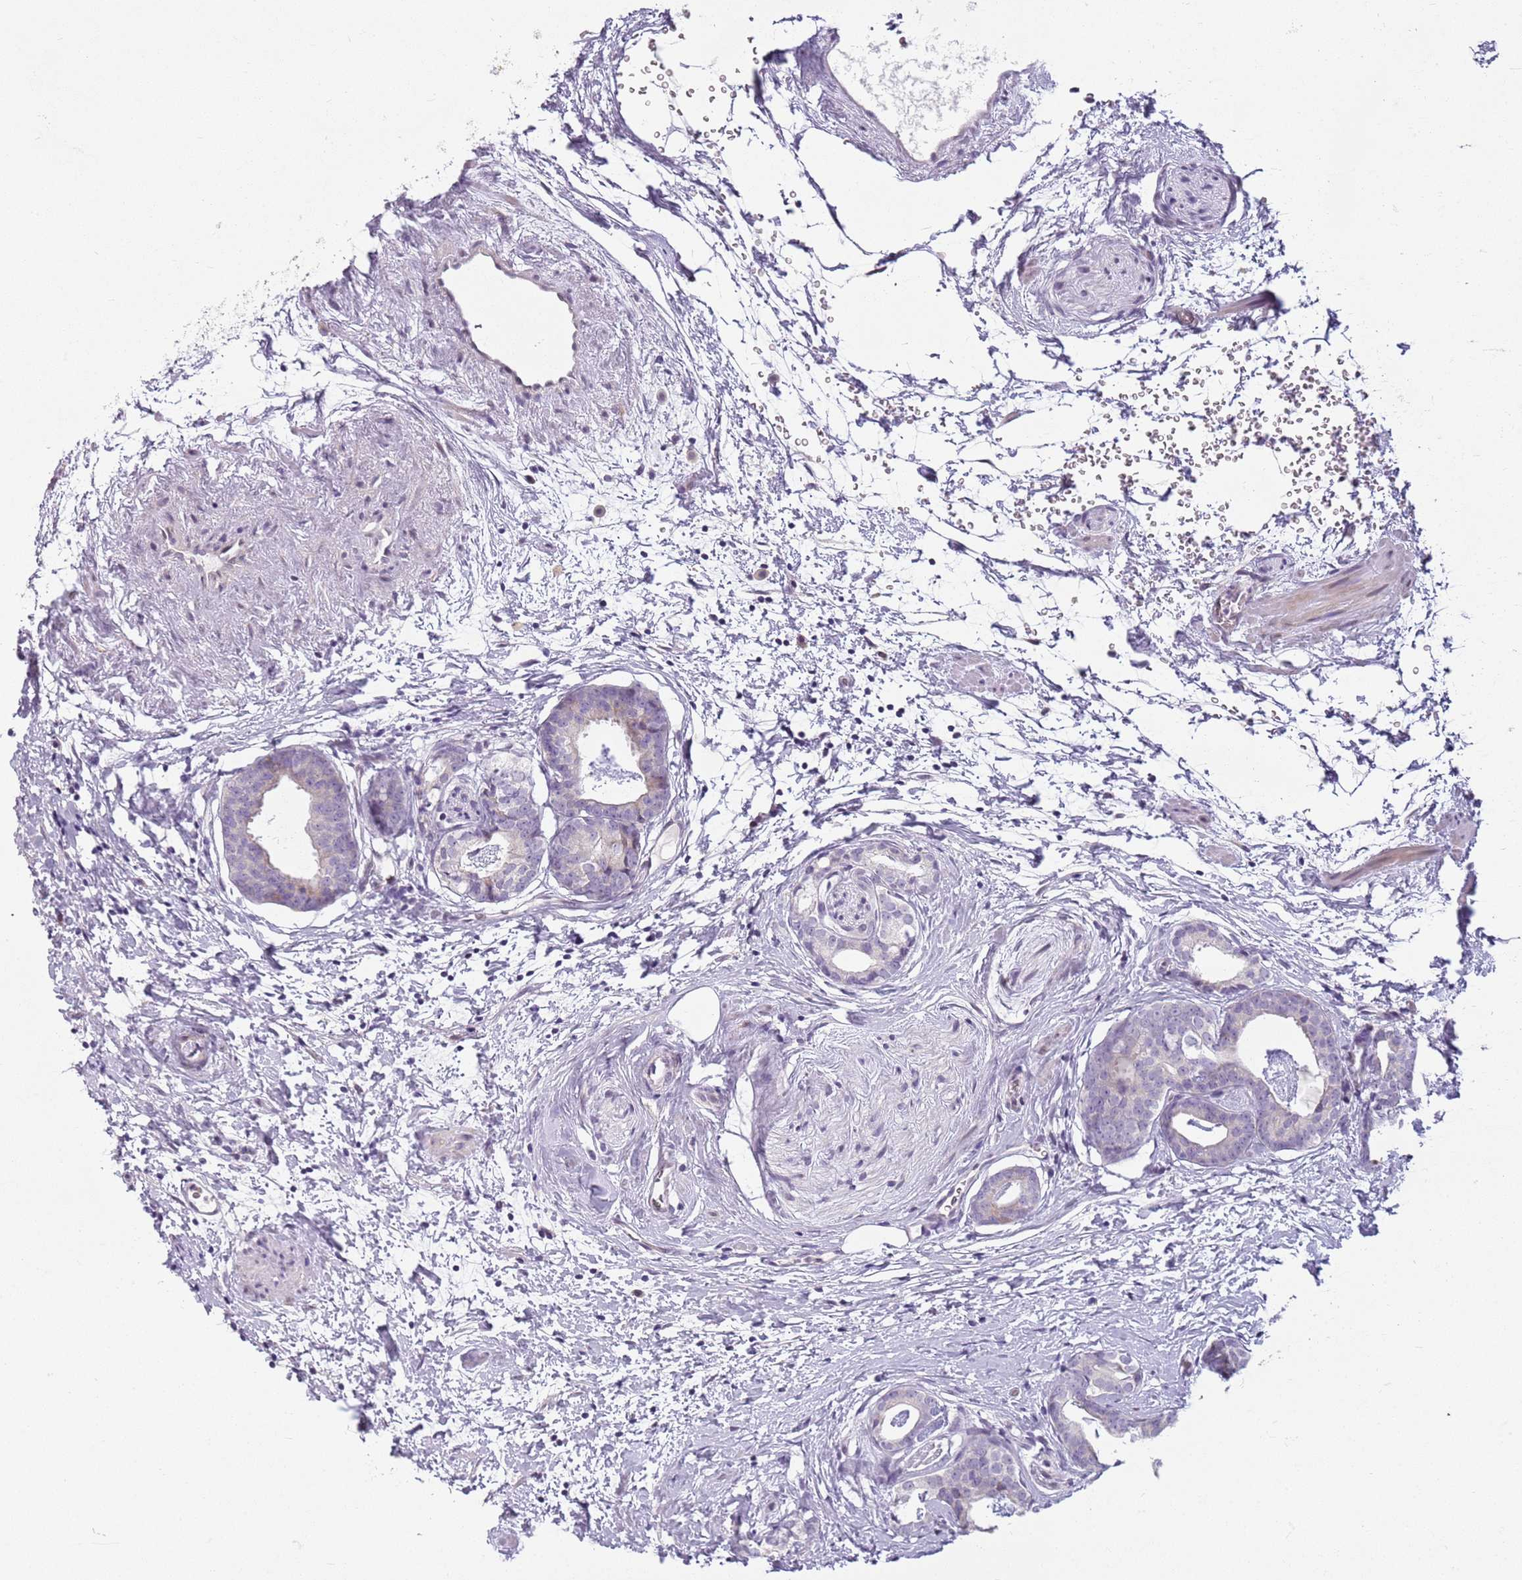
{"staining": {"intensity": "weak", "quantity": "<25%", "location": "cytoplasmic/membranous"}, "tissue": "prostate cancer", "cell_type": "Tumor cells", "image_type": "cancer", "snomed": [{"axis": "morphology", "description": "Adenocarcinoma, Low grade"}, {"axis": "topography", "description": "Prostate"}], "caption": "This image is of low-grade adenocarcinoma (prostate) stained with immunohistochemistry (IHC) to label a protein in brown with the nuclei are counter-stained blue. There is no positivity in tumor cells.", "gene": "DEFB116", "patient": {"sex": "male", "age": 63}}